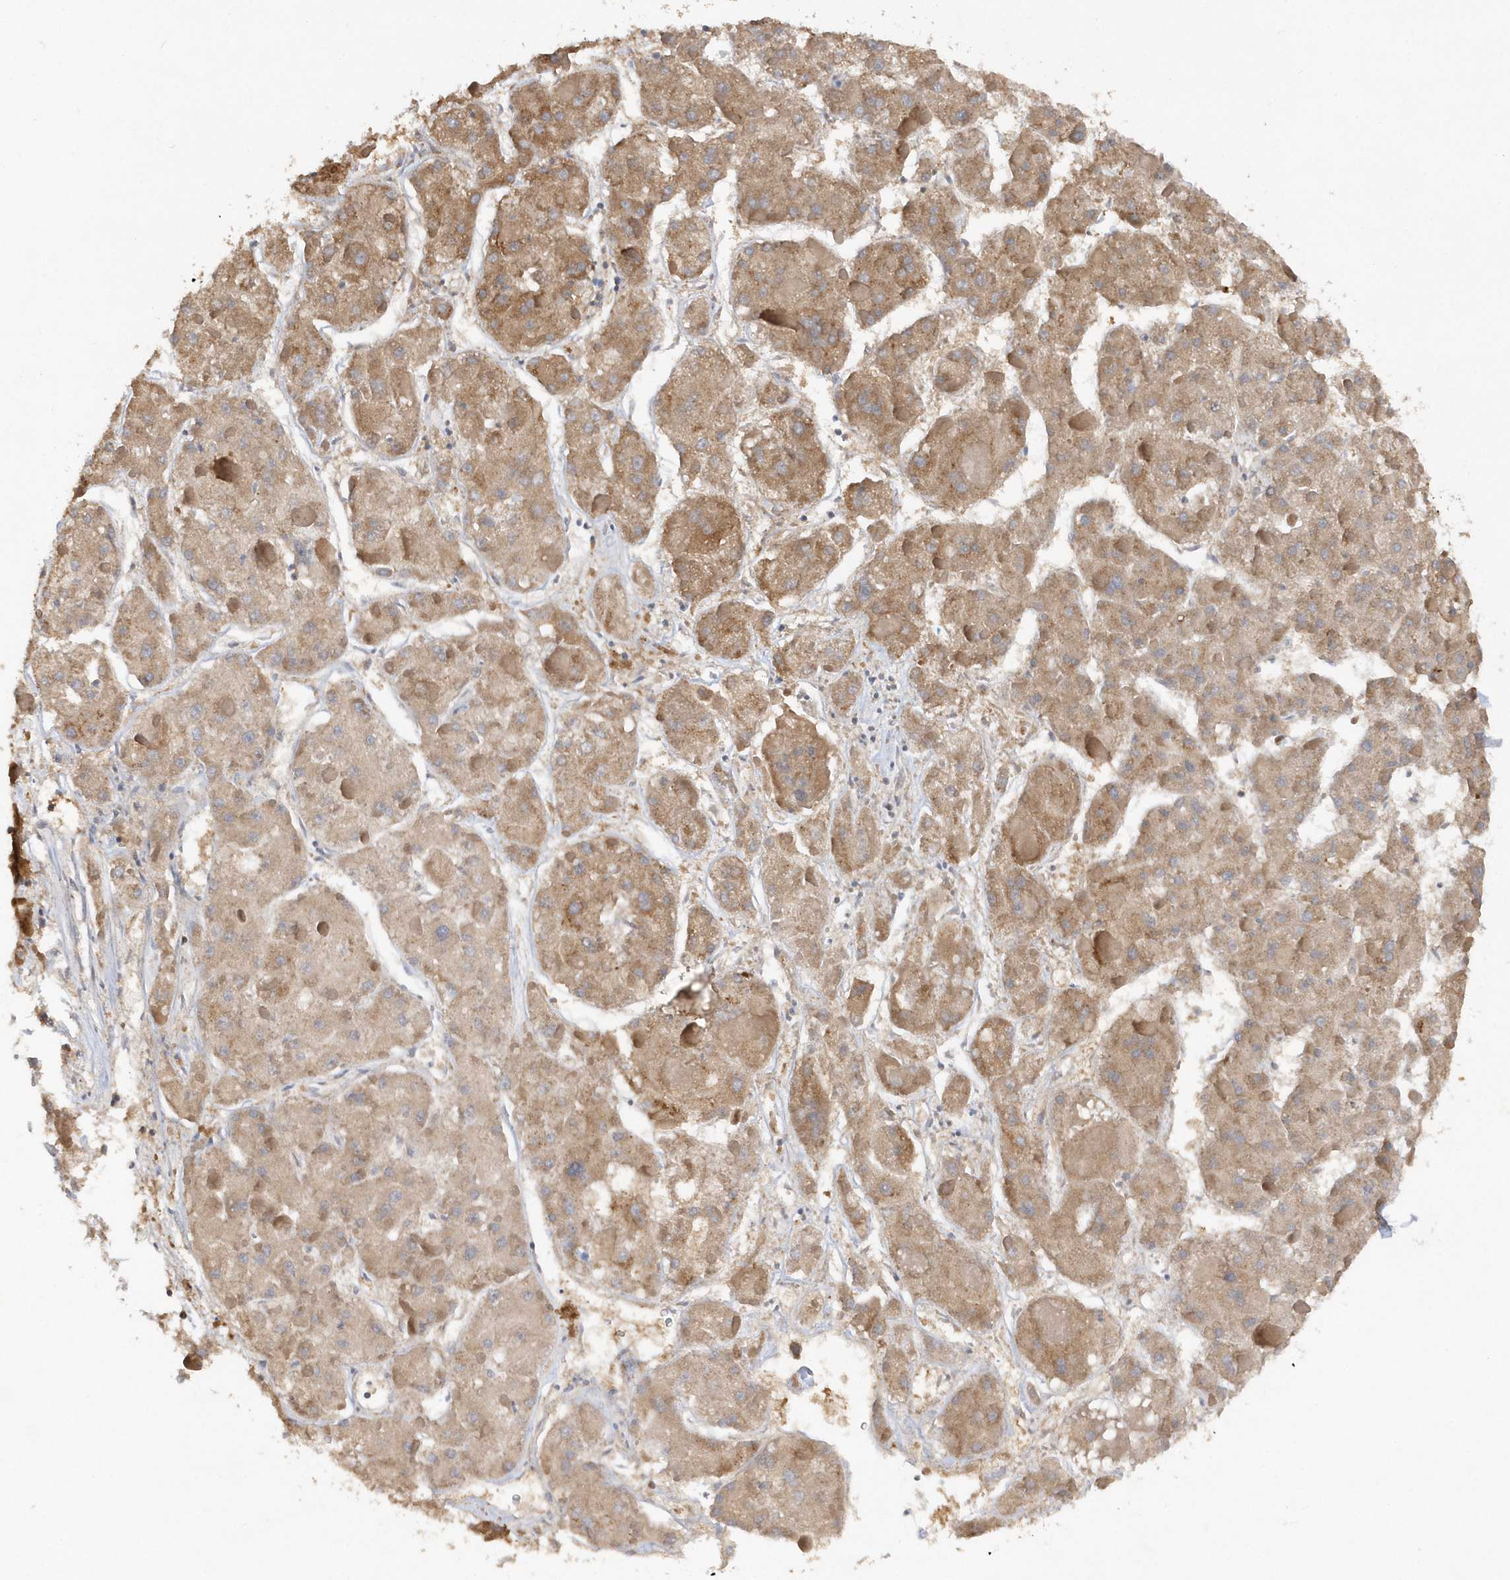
{"staining": {"intensity": "moderate", "quantity": ">75%", "location": "cytoplasmic/membranous"}, "tissue": "liver cancer", "cell_type": "Tumor cells", "image_type": "cancer", "snomed": [{"axis": "morphology", "description": "Carcinoma, Hepatocellular, NOS"}, {"axis": "topography", "description": "Liver"}], "caption": "Immunohistochemistry (IHC) micrograph of neoplastic tissue: human liver cancer (hepatocellular carcinoma) stained using immunohistochemistry reveals medium levels of moderate protein expression localized specifically in the cytoplasmic/membranous of tumor cells, appearing as a cytoplasmic/membranous brown color.", "gene": "RPE", "patient": {"sex": "female", "age": 73}}